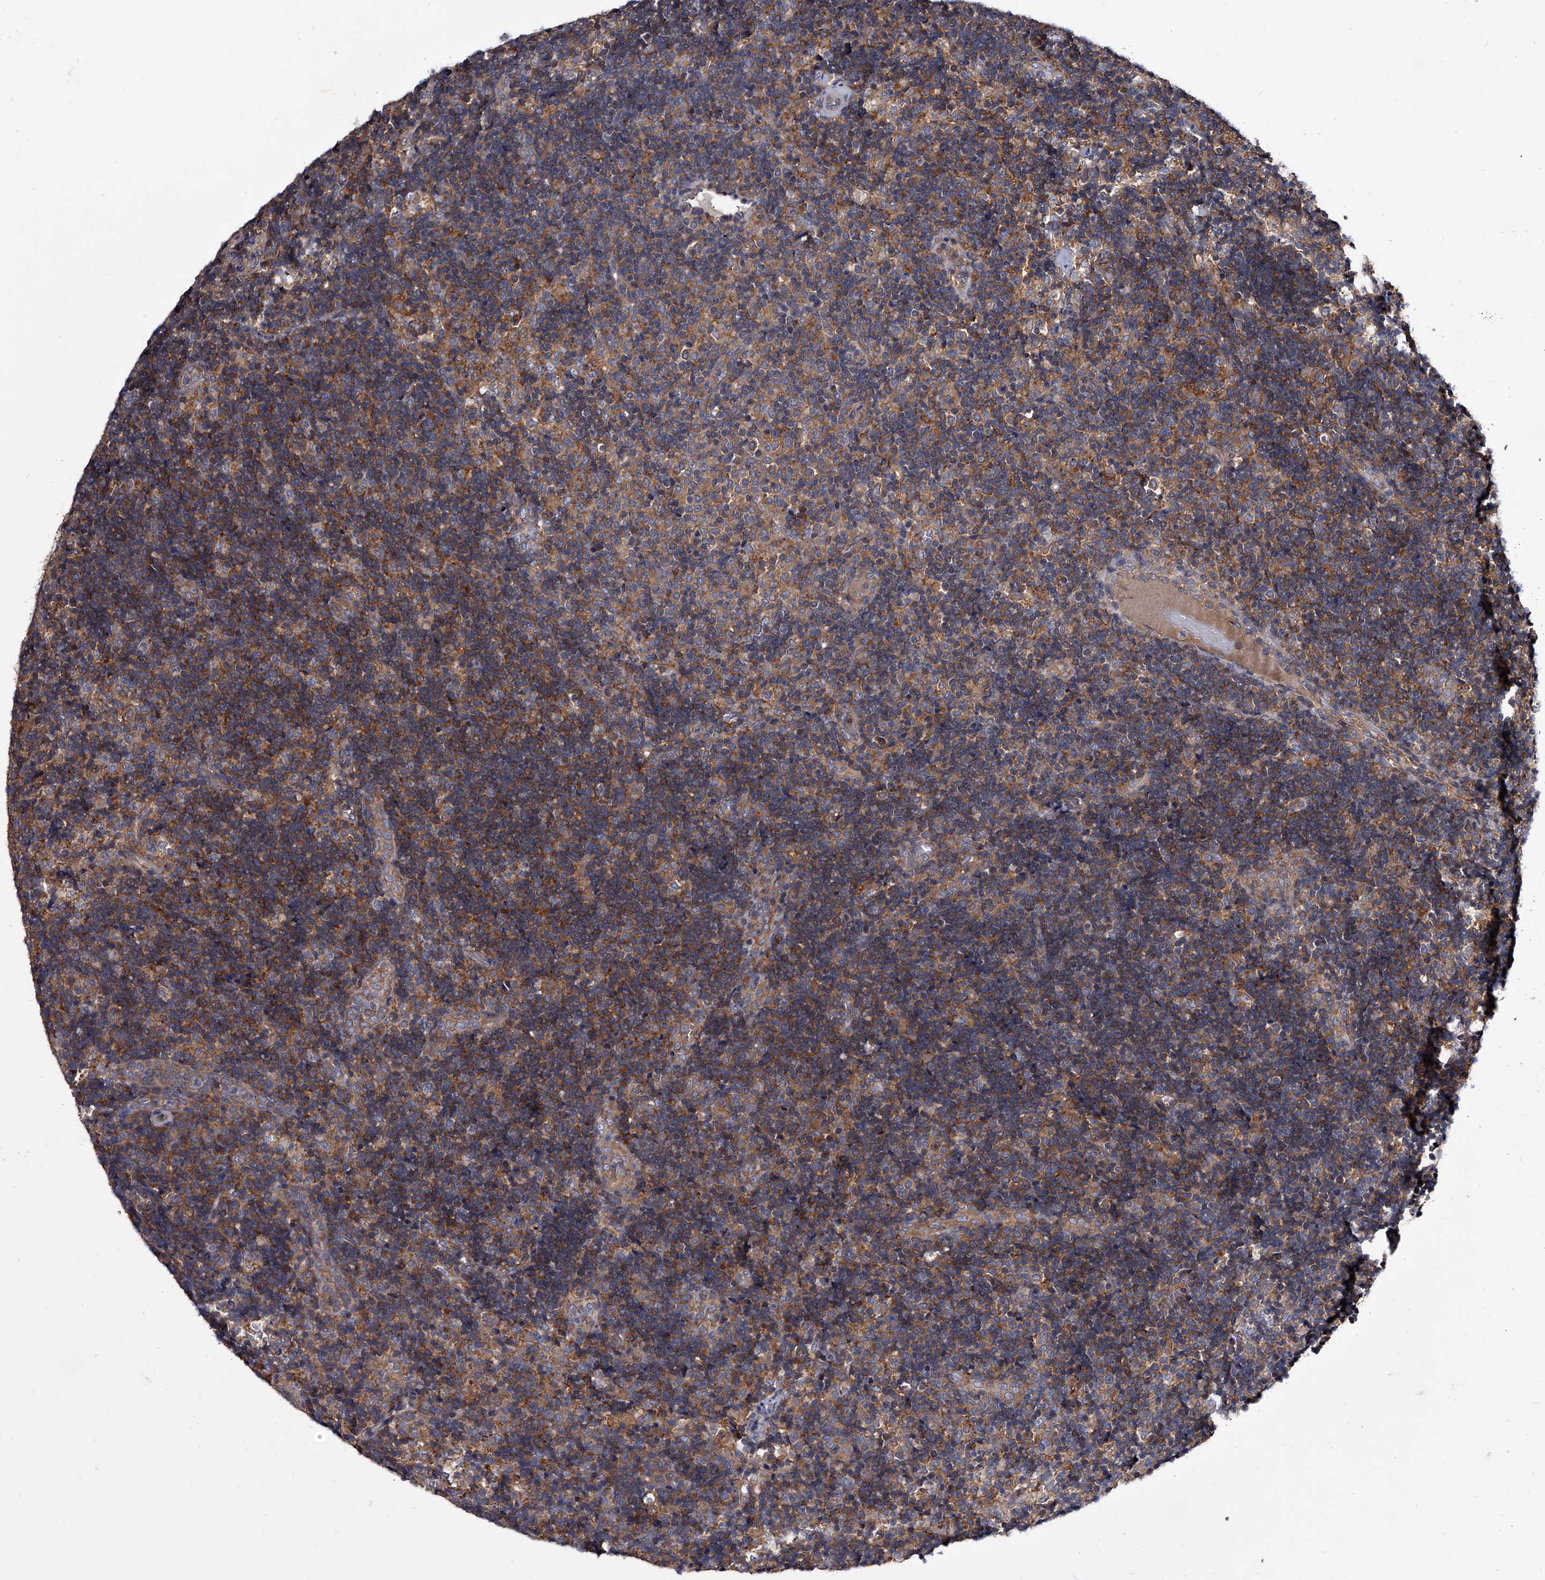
{"staining": {"intensity": "moderate", "quantity": "25%-75%", "location": "cytoplasmic/membranous"}, "tissue": "lymph node", "cell_type": "Germinal center cells", "image_type": "normal", "snomed": [{"axis": "morphology", "description": "Normal tissue, NOS"}, {"axis": "topography", "description": "Lymph node"}], "caption": "Lymph node stained for a protein shows moderate cytoplasmic/membranous positivity in germinal center cells. (DAB (3,3'-diaminobenzidine) = brown stain, brightfield microscopy at high magnification).", "gene": "GAPVD1", "patient": {"sex": "female", "age": 22}}